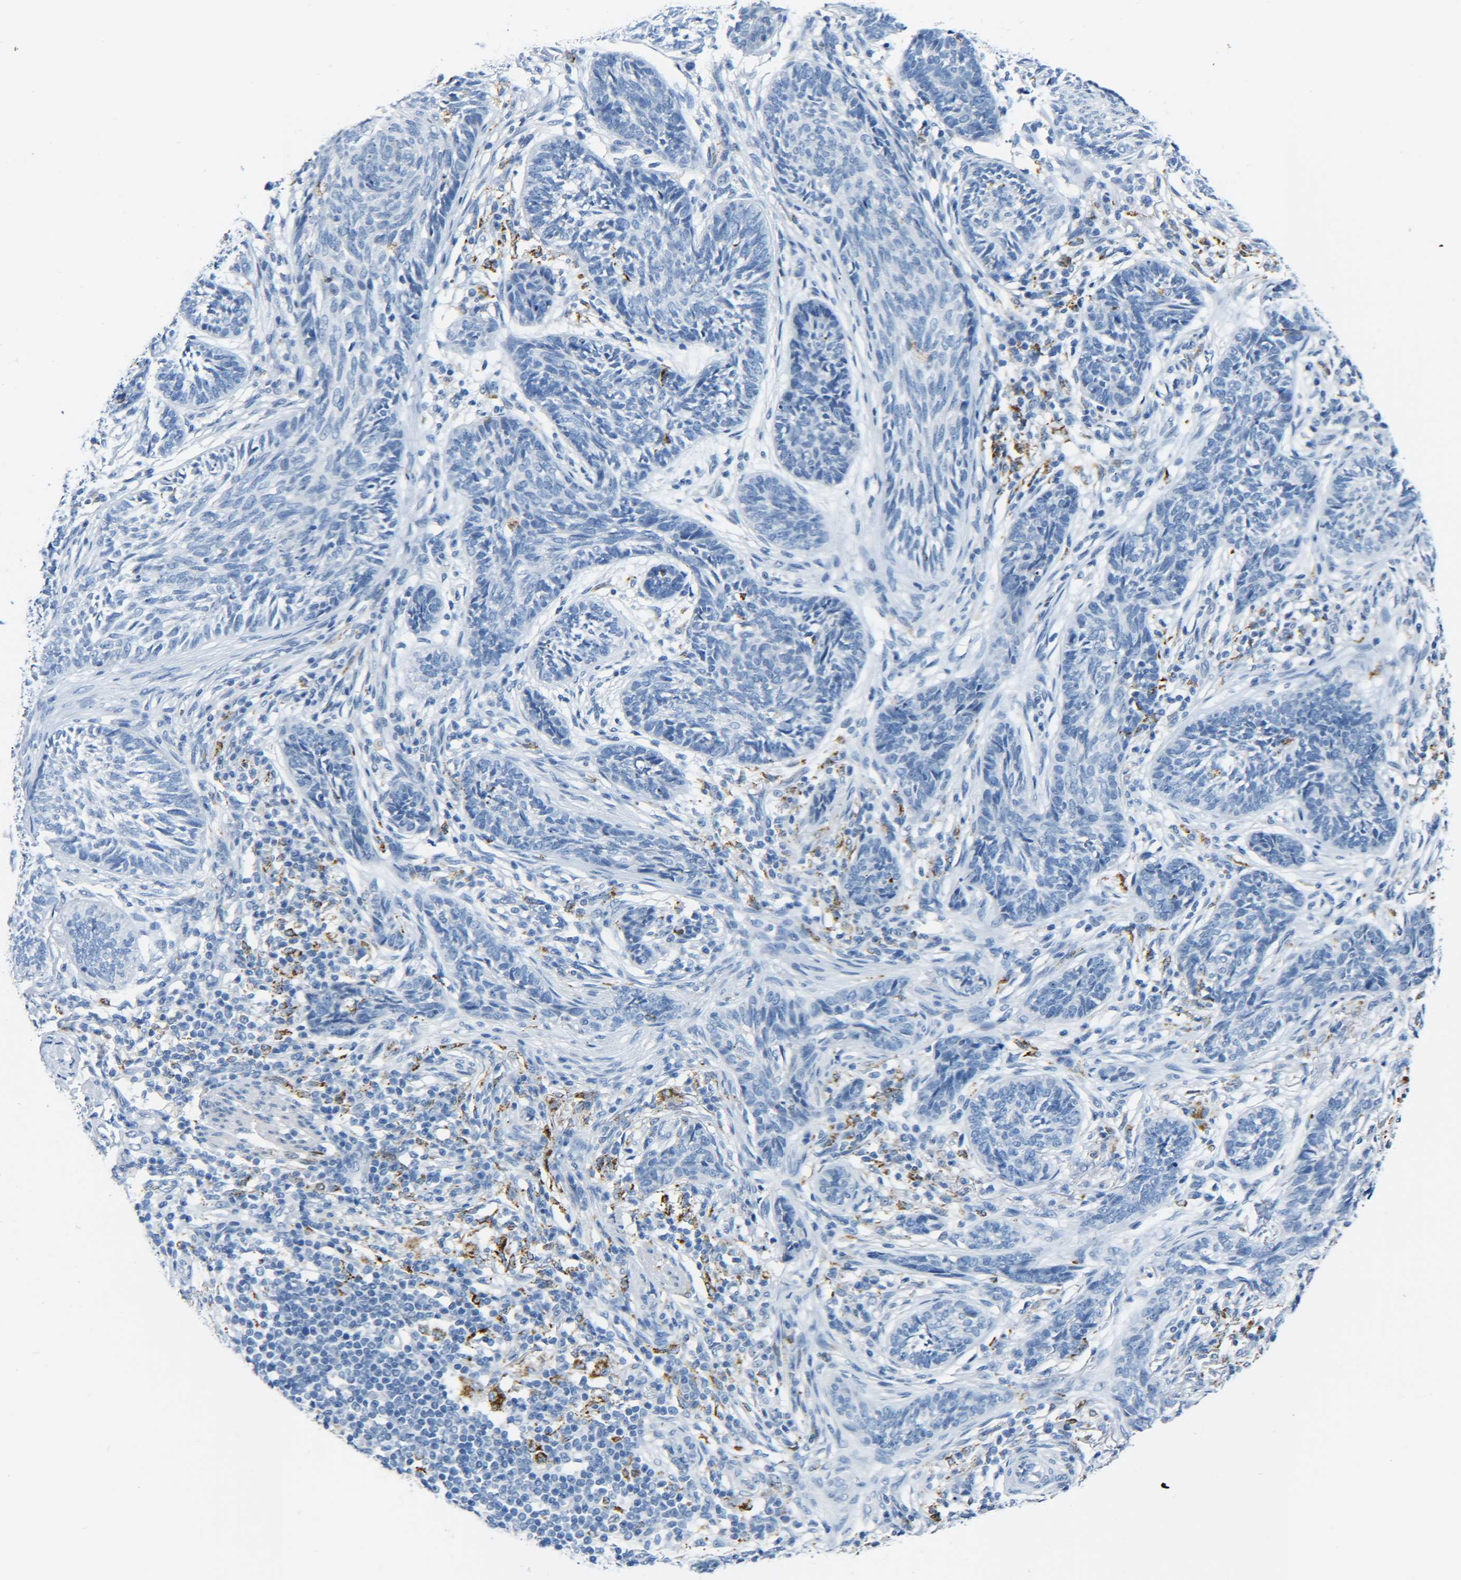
{"staining": {"intensity": "negative", "quantity": "none", "location": "none"}, "tissue": "skin cancer", "cell_type": "Tumor cells", "image_type": "cancer", "snomed": [{"axis": "morphology", "description": "Papilloma, NOS"}, {"axis": "morphology", "description": "Basal cell carcinoma"}, {"axis": "topography", "description": "Skin"}], "caption": "A photomicrograph of skin cancer (papilloma) stained for a protein displays no brown staining in tumor cells. (DAB (3,3'-diaminobenzidine) IHC with hematoxylin counter stain).", "gene": "C15orf48", "patient": {"sex": "male", "age": 87}}